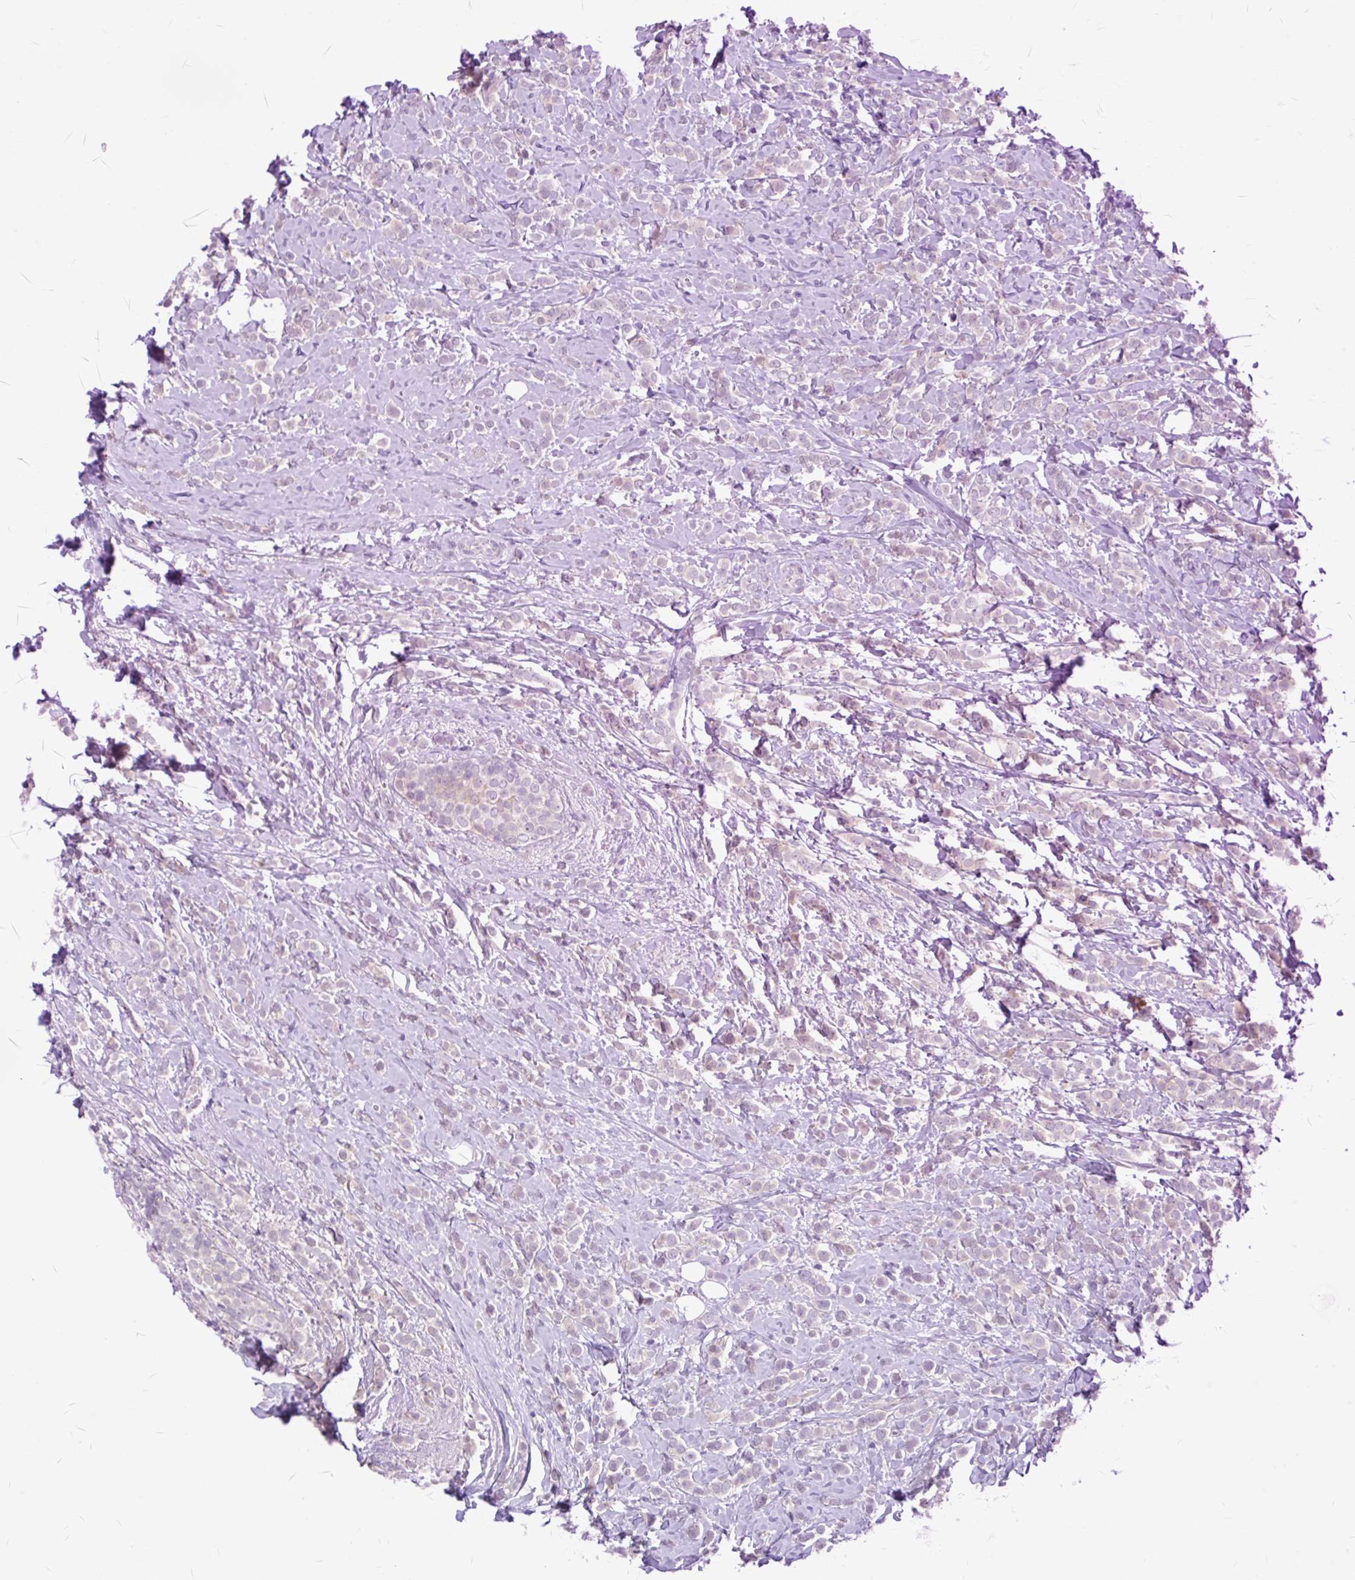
{"staining": {"intensity": "negative", "quantity": "none", "location": "none"}, "tissue": "breast cancer", "cell_type": "Tumor cells", "image_type": "cancer", "snomed": [{"axis": "morphology", "description": "Lobular carcinoma"}, {"axis": "topography", "description": "Breast"}], "caption": "Tumor cells are negative for brown protein staining in breast lobular carcinoma.", "gene": "FAM153A", "patient": {"sex": "female", "age": 49}}